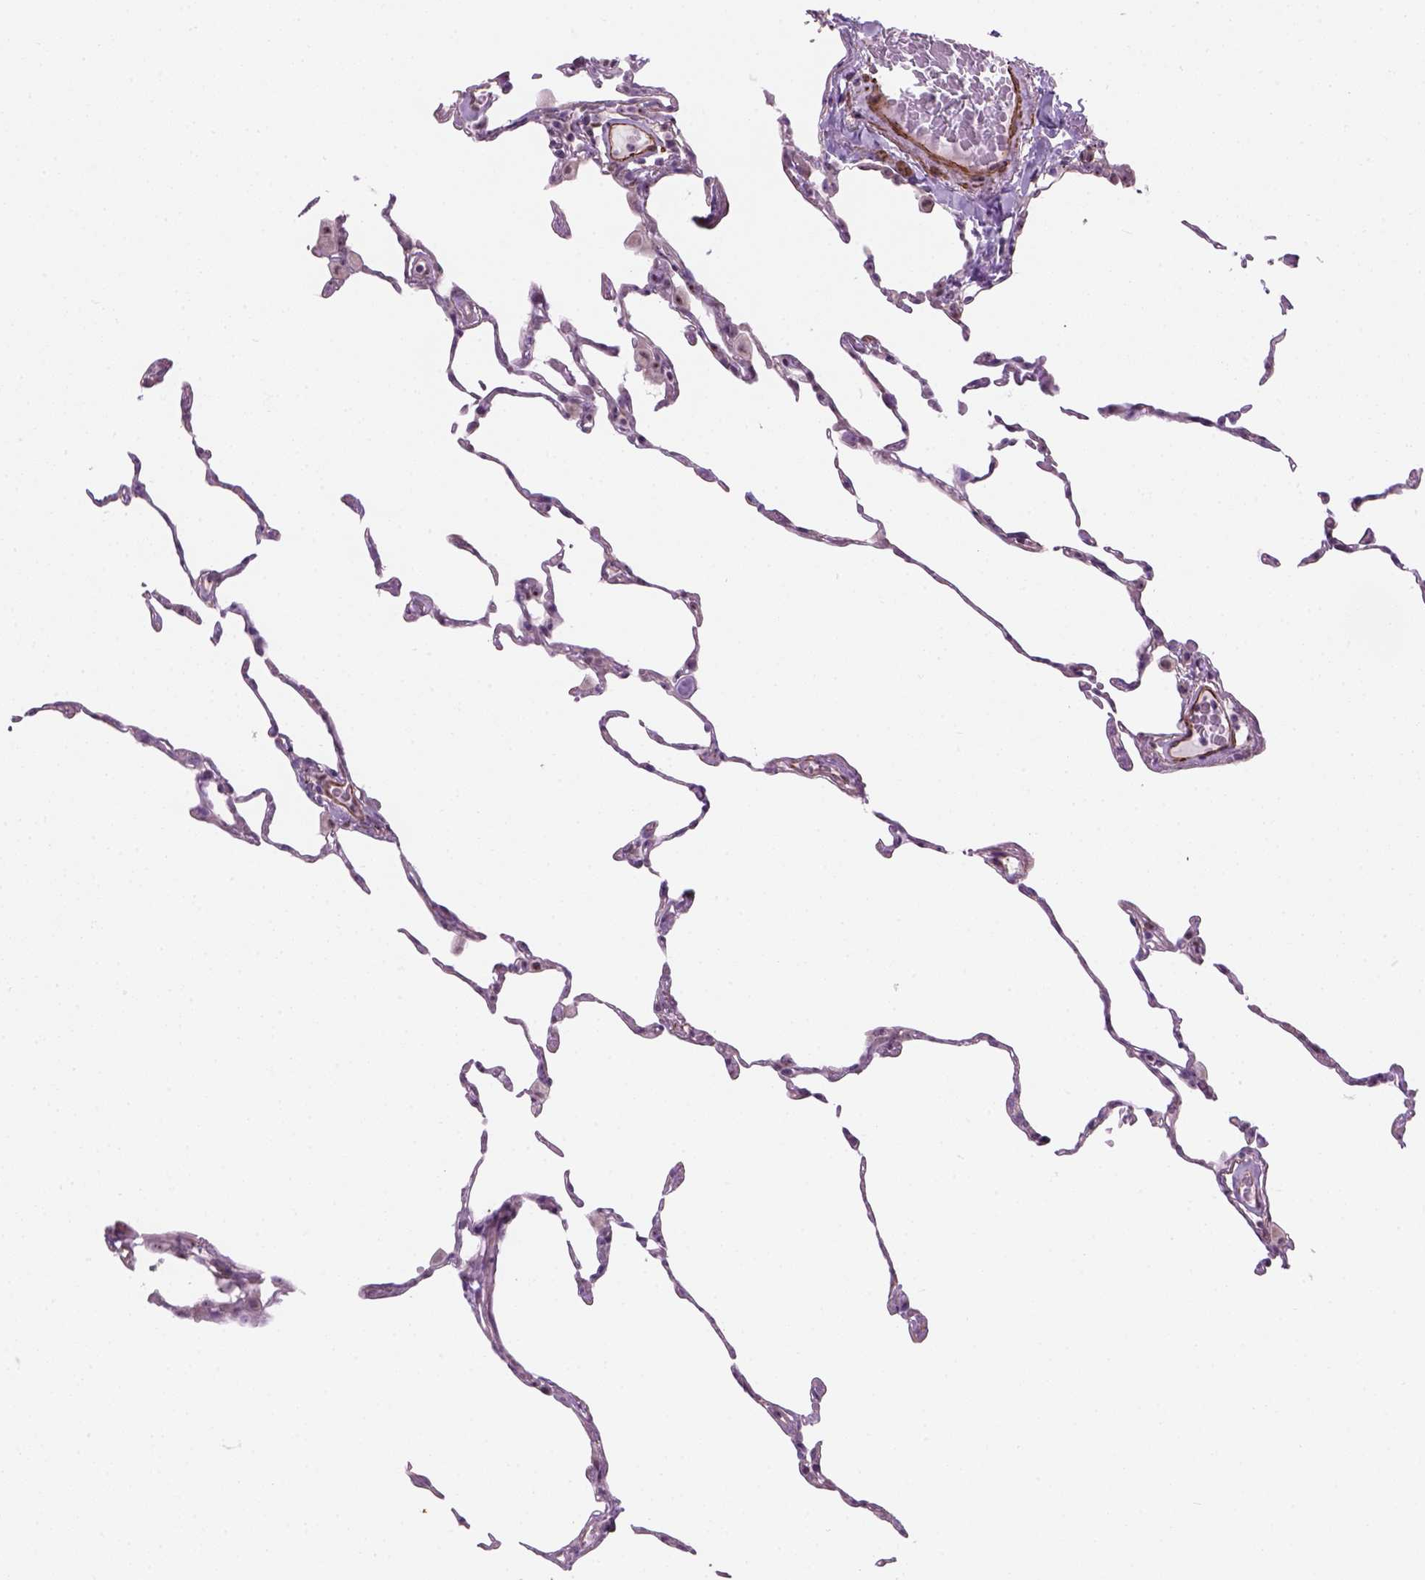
{"staining": {"intensity": "moderate", "quantity": "25%-75%", "location": "nuclear"}, "tissue": "lung", "cell_type": "Alveolar cells", "image_type": "normal", "snomed": [{"axis": "morphology", "description": "Normal tissue, NOS"}, {"axis": "topography", "description": "Lung"}], "caption": "Lung stained with immunohistochemistry exhibits moderate nuclear positivity in approximately 25%-75% of alveolar cells. (DAB IHC, brown staining for protein, blue staining for nuclei).", "gene": "RRS1", "patient": {"sex": "female", "age": 57}}